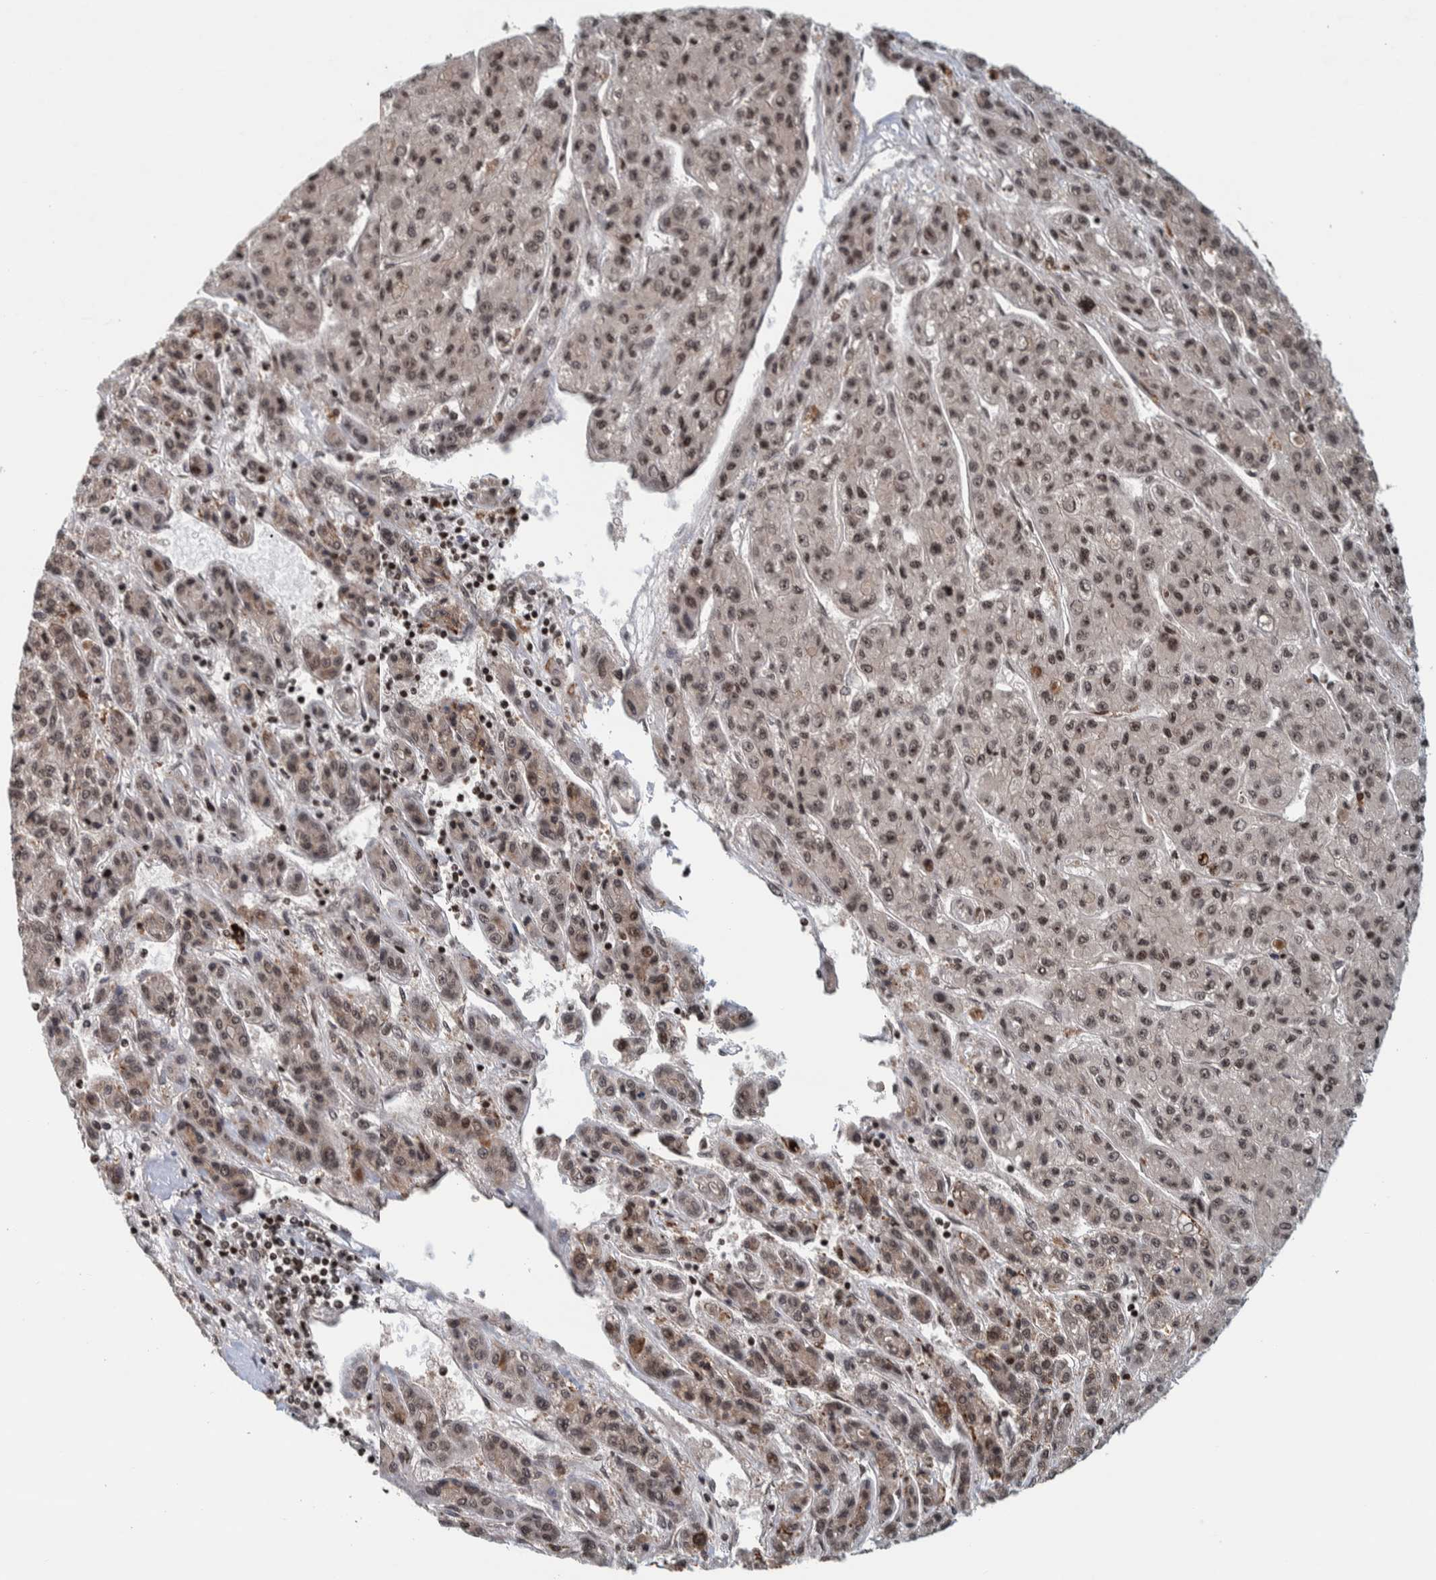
{"staining": {"intensity": "weak", "quantity": "25%-75%", "location": "cytoplasmic/membranous,nuclear"}, "tissue": "liver cancer", "cell_type": "Tumor cells", "image_type": "cancer", "snomed": [{"axis": "morphology", "description": "Carcinoma, Hepatocellular, NOS"}, {"axis": "topography", "description": "Liver"}], "caption": "Liver cancer (hepatocellular carcinoma) tissue displays weak cytoplasmic/membranous and nuclear positivity in about 25%-75% of tumor cells Ihc stains the protein in brown and the nuclei are stained blue.", "gene": "CCDC182", "patient": {"sex": "male", "age": 70}}